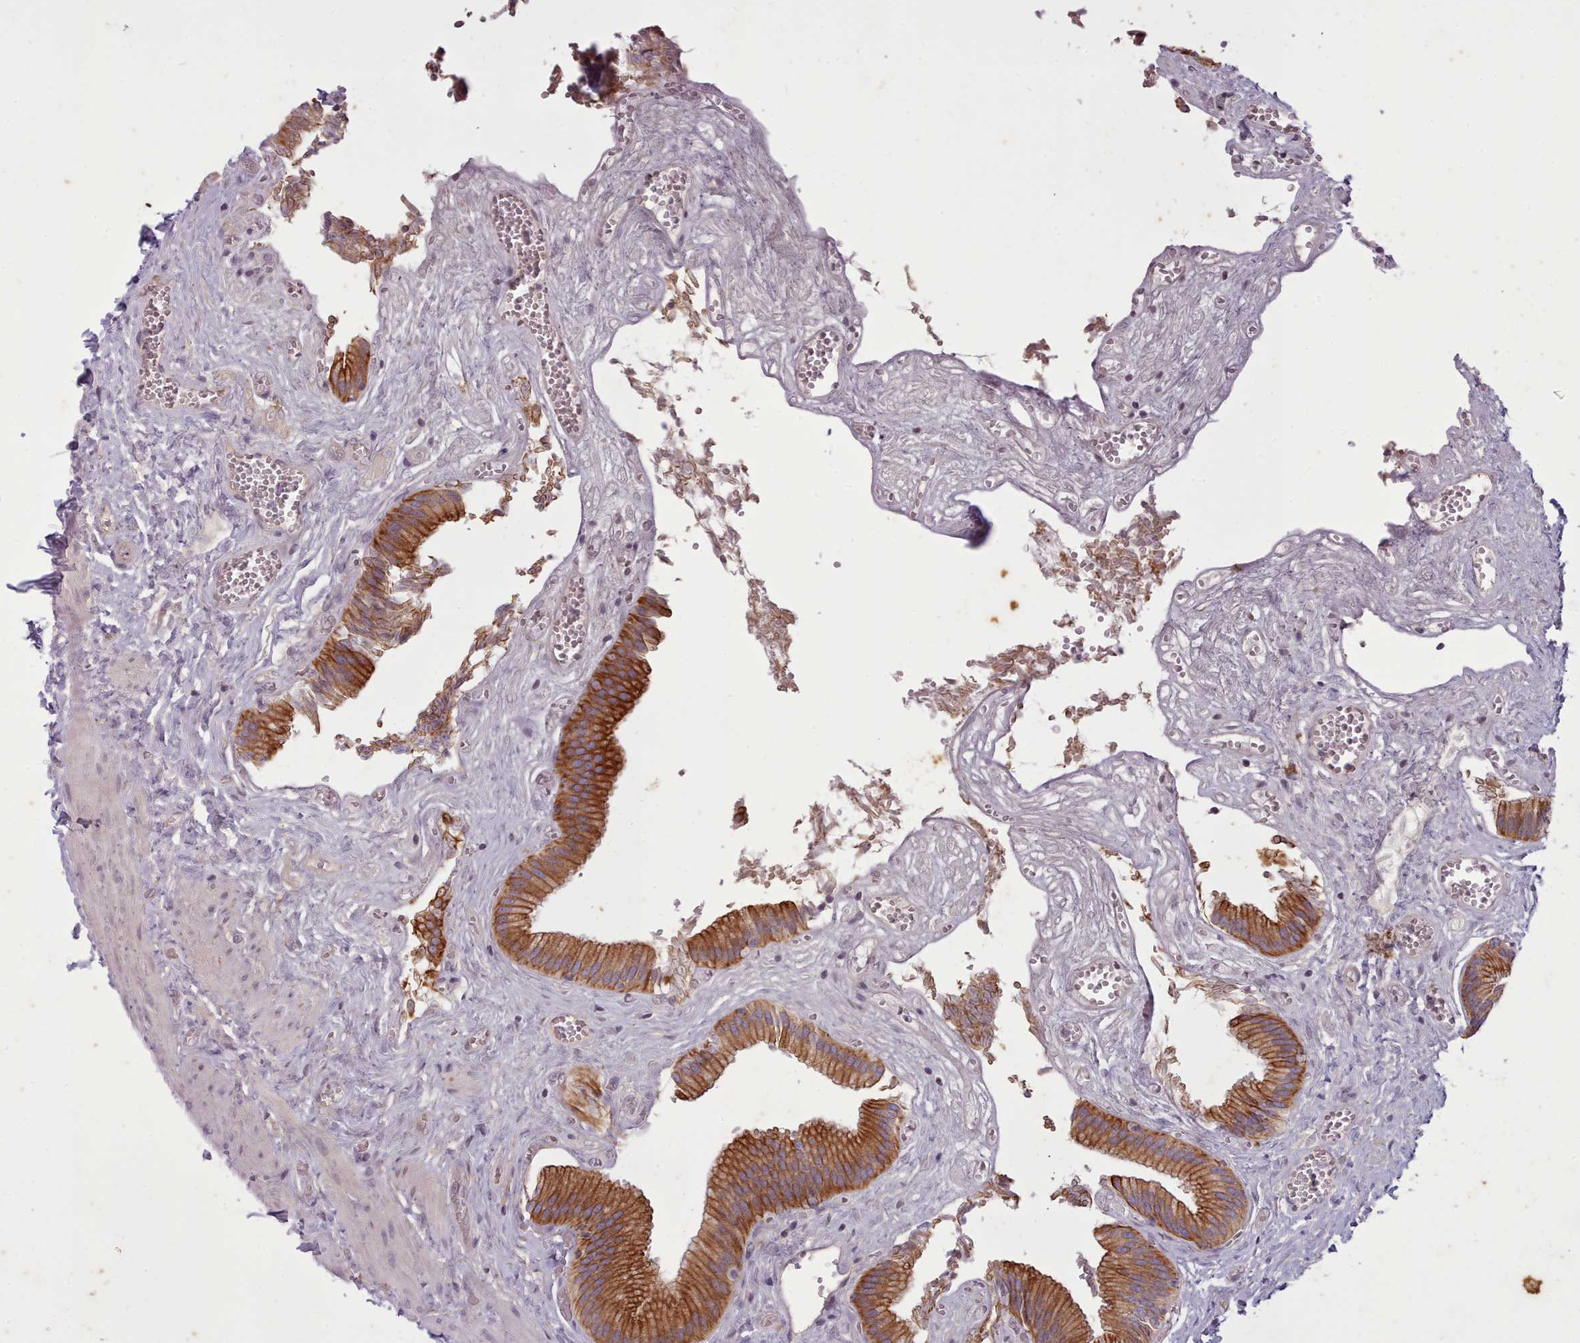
{"staining": {"intensity": "strong", "quantity": ">75%", "location": "cytoplasmic/membranous"}, "tissue": "gallbladder", "cell_type": "Glandular cells", "image_type": "normal", "snomed": [{"axis": "morphology", "description": "Normal tissue, NOS"}, {"axis": "topography", "description": "Gallbladder"}, {"axis": "topography", "description": "Peripheral nerve tissue"}], "caption": "Immunohistochemical staining of unremarkable gallbladder shows strong cytoplasmic/membranous protein positivity in approximately >75% of glandular cells. (DAB (3,3'-diaminobenzidine) = brown stain, brightfield microscopy at high magnification).", "gene": "PLD4", "patient": {"sex": "male", "age": 17}}